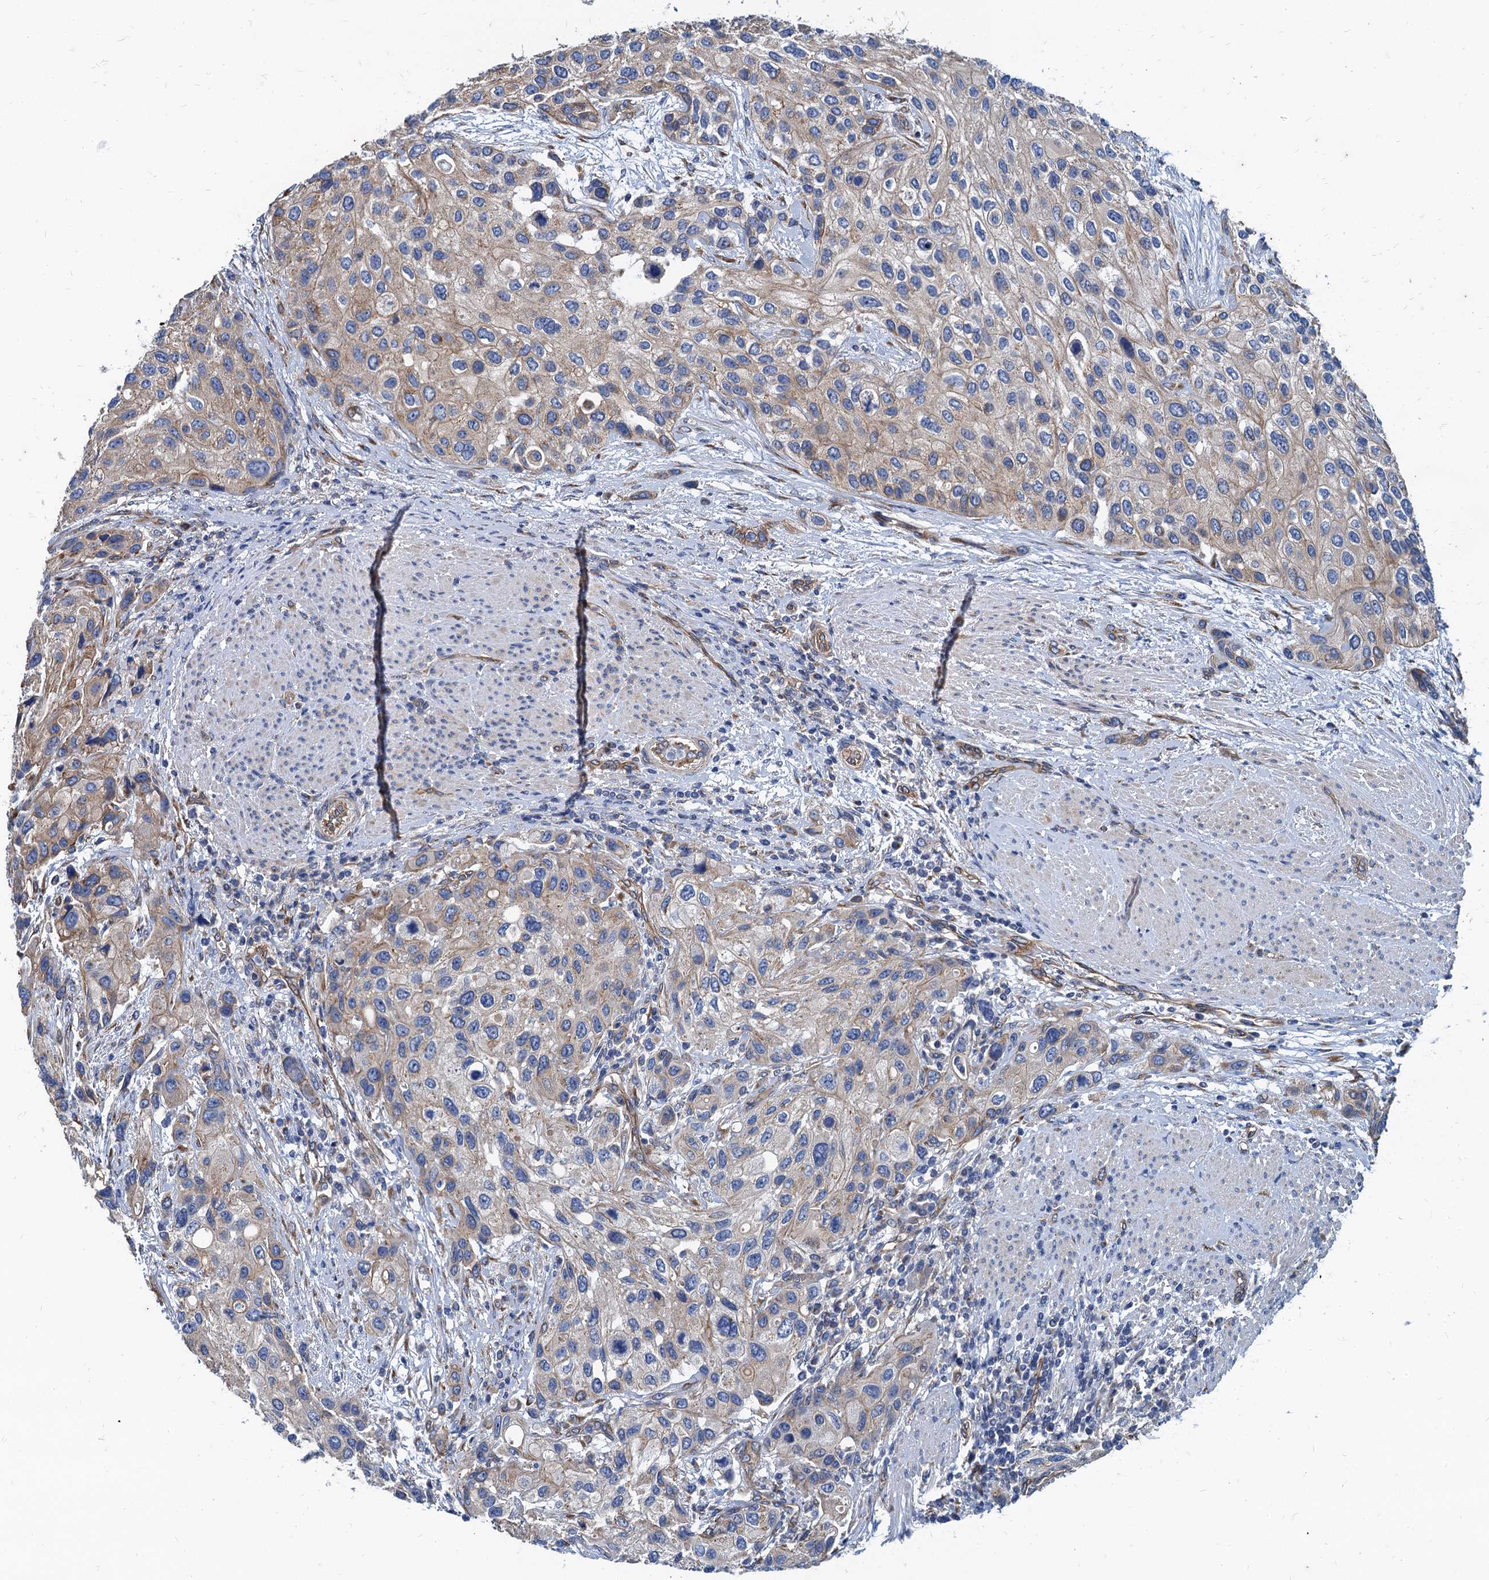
{"staining": {"intensity": "weak", "quantity": ">75%", "location": "cytoplasmic/membranous"}, "tissue": "urothelial cancer", "cell_type": "Tumor cells", "image_type": "cancer", "snomed": [{"axis": "morphology", "description": "Normal tissue, NOS"}, {"axis": "morphology", "description": "Urothelial carcinoma, High grade"}, {"axis": "topography", "description": "Vascular tissue"}, {"axis": "topography", "description": "Urinary bladder"}], "caption": "Urothelial cancer was stained to show a protein in brown. There is low levels of weak cytoplasmic/membranous expression in approximately >75% of tumor cells.", "gene": "NGRN", "patient": {"sex": "female", "age": 56}}